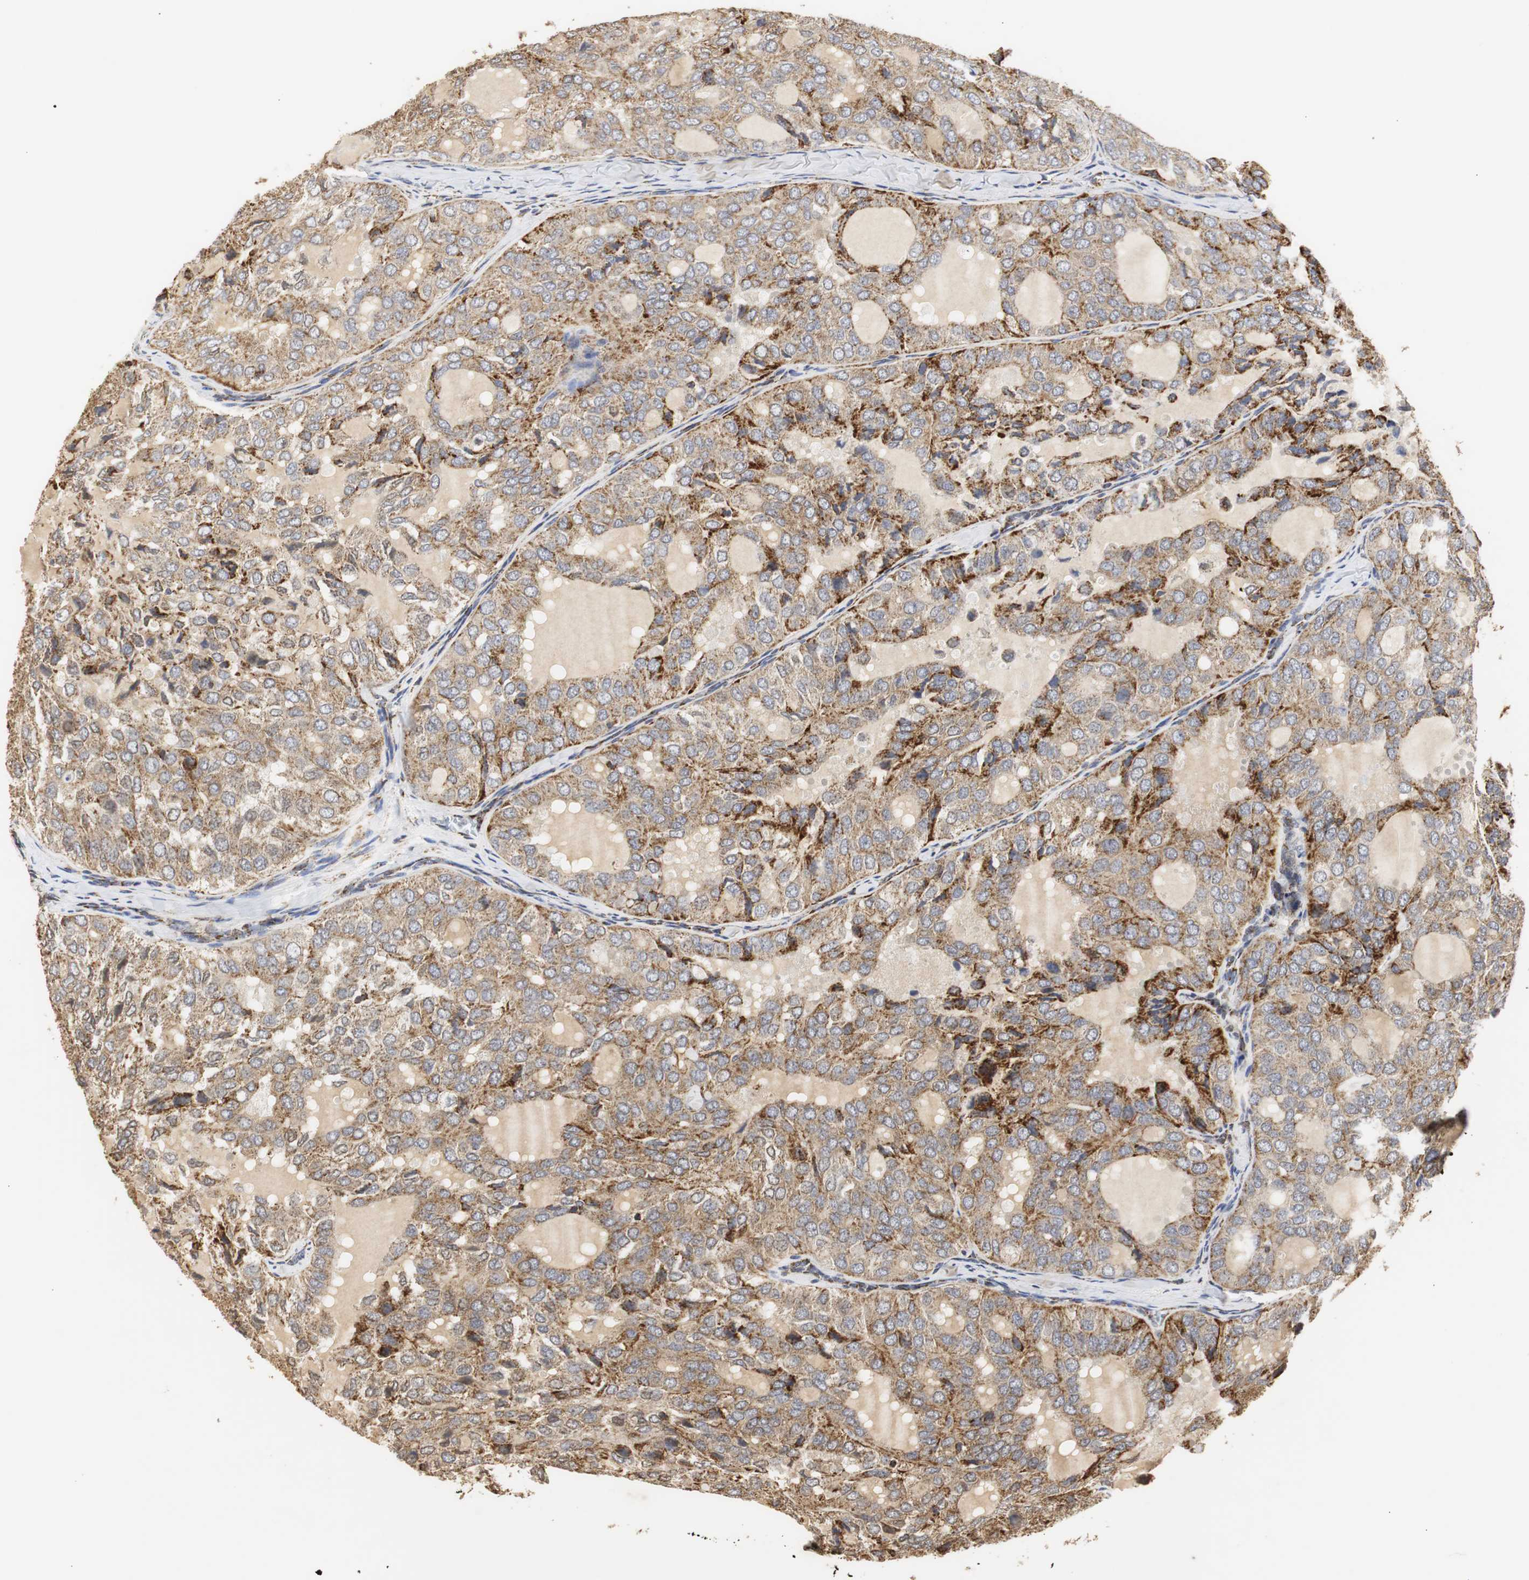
{"staining": {"intensity": "moderate", "quantity": ">75%", "location": "cytoplasmic/membranous"}, "tissue": "thyroid cancer", "cell_type": "Tumor cells", "image_type": "cancer", "snomed": [{"axis": "morphology", "description": "Follicular adenoma carcinoma, NOS"}, {"axis": "topography", "description": "Thyroid gland"}], "caption": "Immunohistochemical staining of human follicular adenoma carcinoma (thyroid) displays medium levels of moderate cytoplasmic/membranous staining in about >75% of tumor cells. (DAB (3,3'-diaminobenzidine) = brown stain, brightfield microscopy at high magnification).", "gene": "HSD17B10", "patient": {"sex": "male", "age": 75}}